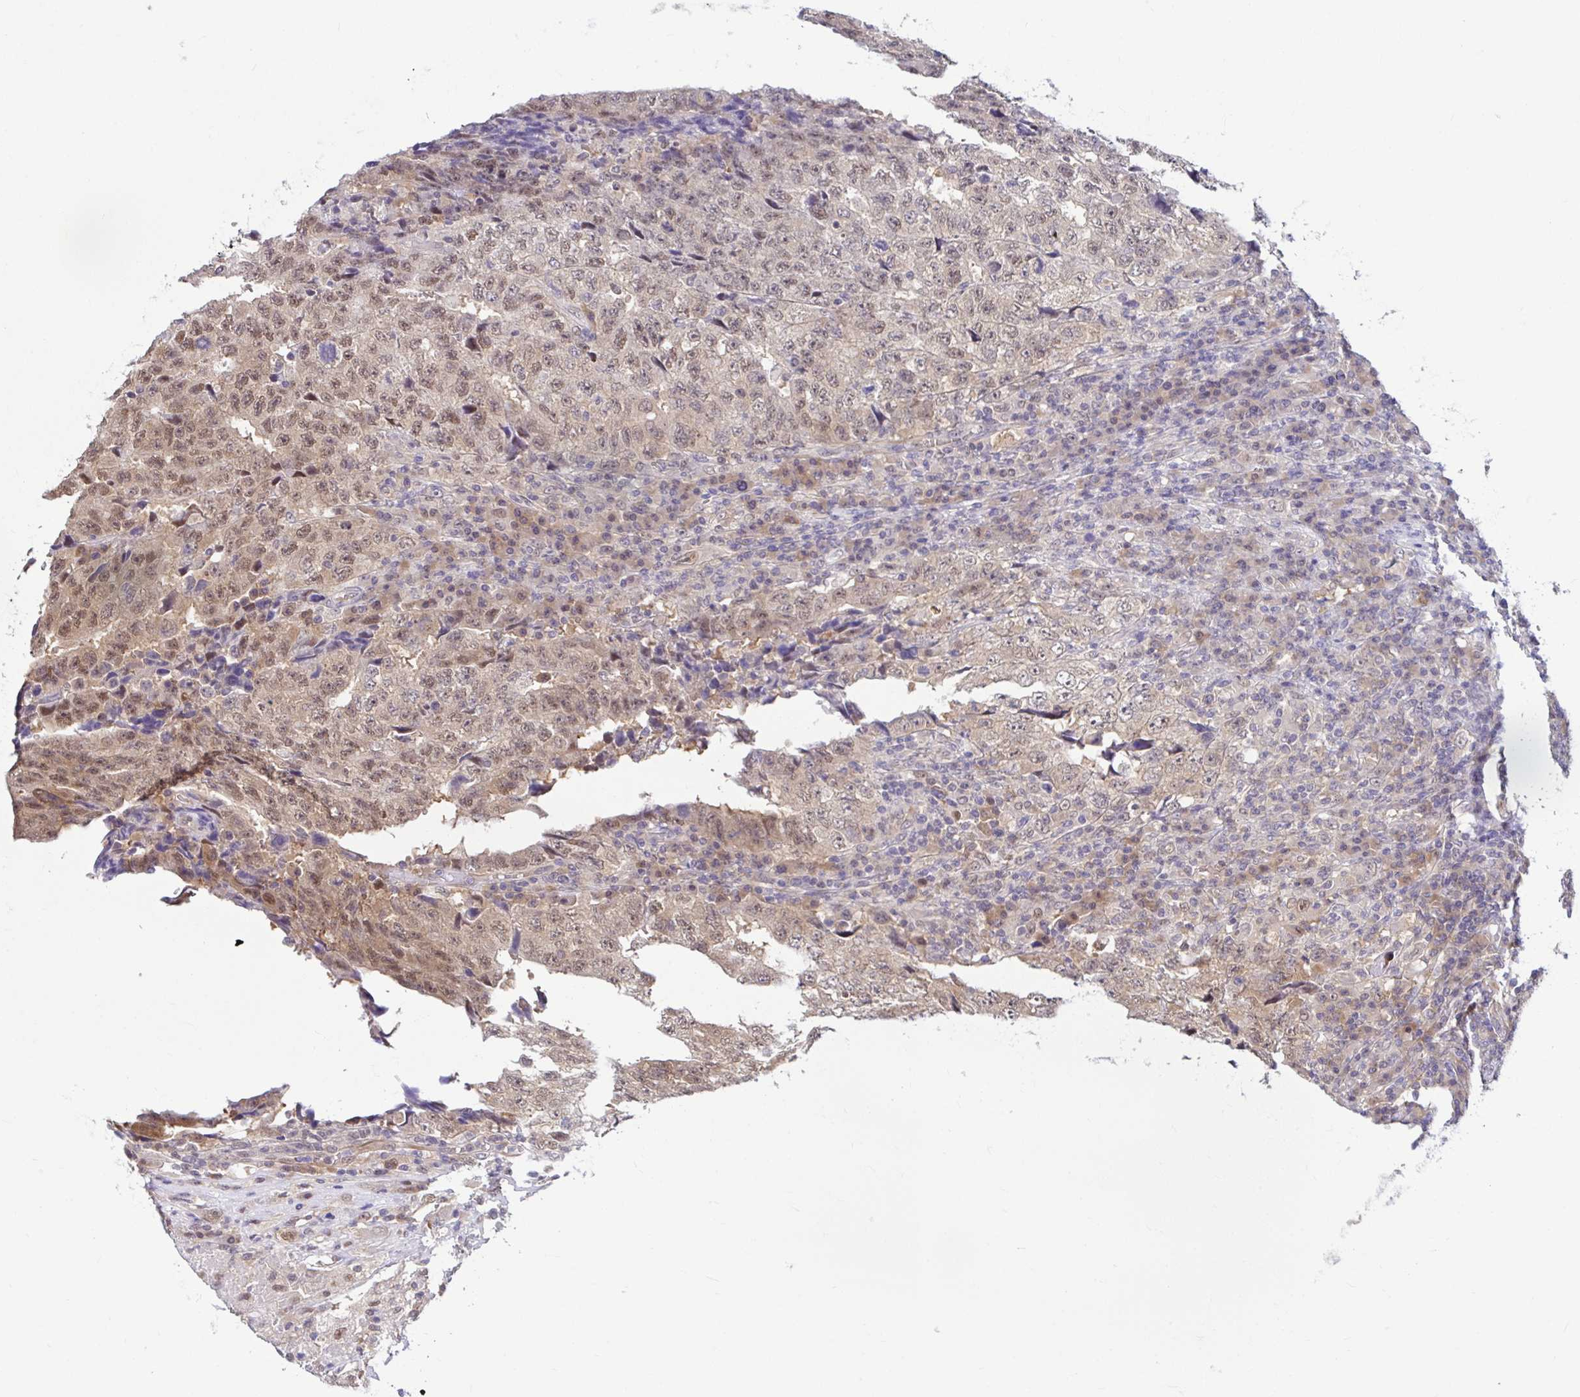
{"staining": {"intensity": "moderate", "quantity": ">75%", "location": "nuclear"}, "tissue": "testis cancer", "cell_type": "Tumor cells", "image_type": "cancer", "snomed": [{"axis": "morphology", "description": "Necrosis, NOS"}, {"axis": "morphology", "description": "Carcinoma, Embryonal, NOS"}, {"axis": "topography", "description": "Testis"}], "caption": "Immunohistochemical staining of testis cancer (embryonal carcinoma) demonstrates medium levels of moderate nuclear positivity in about >75% of tumor cells.", "gene": "PSMD3", "patient": {"sex": "male", "age": 19}}